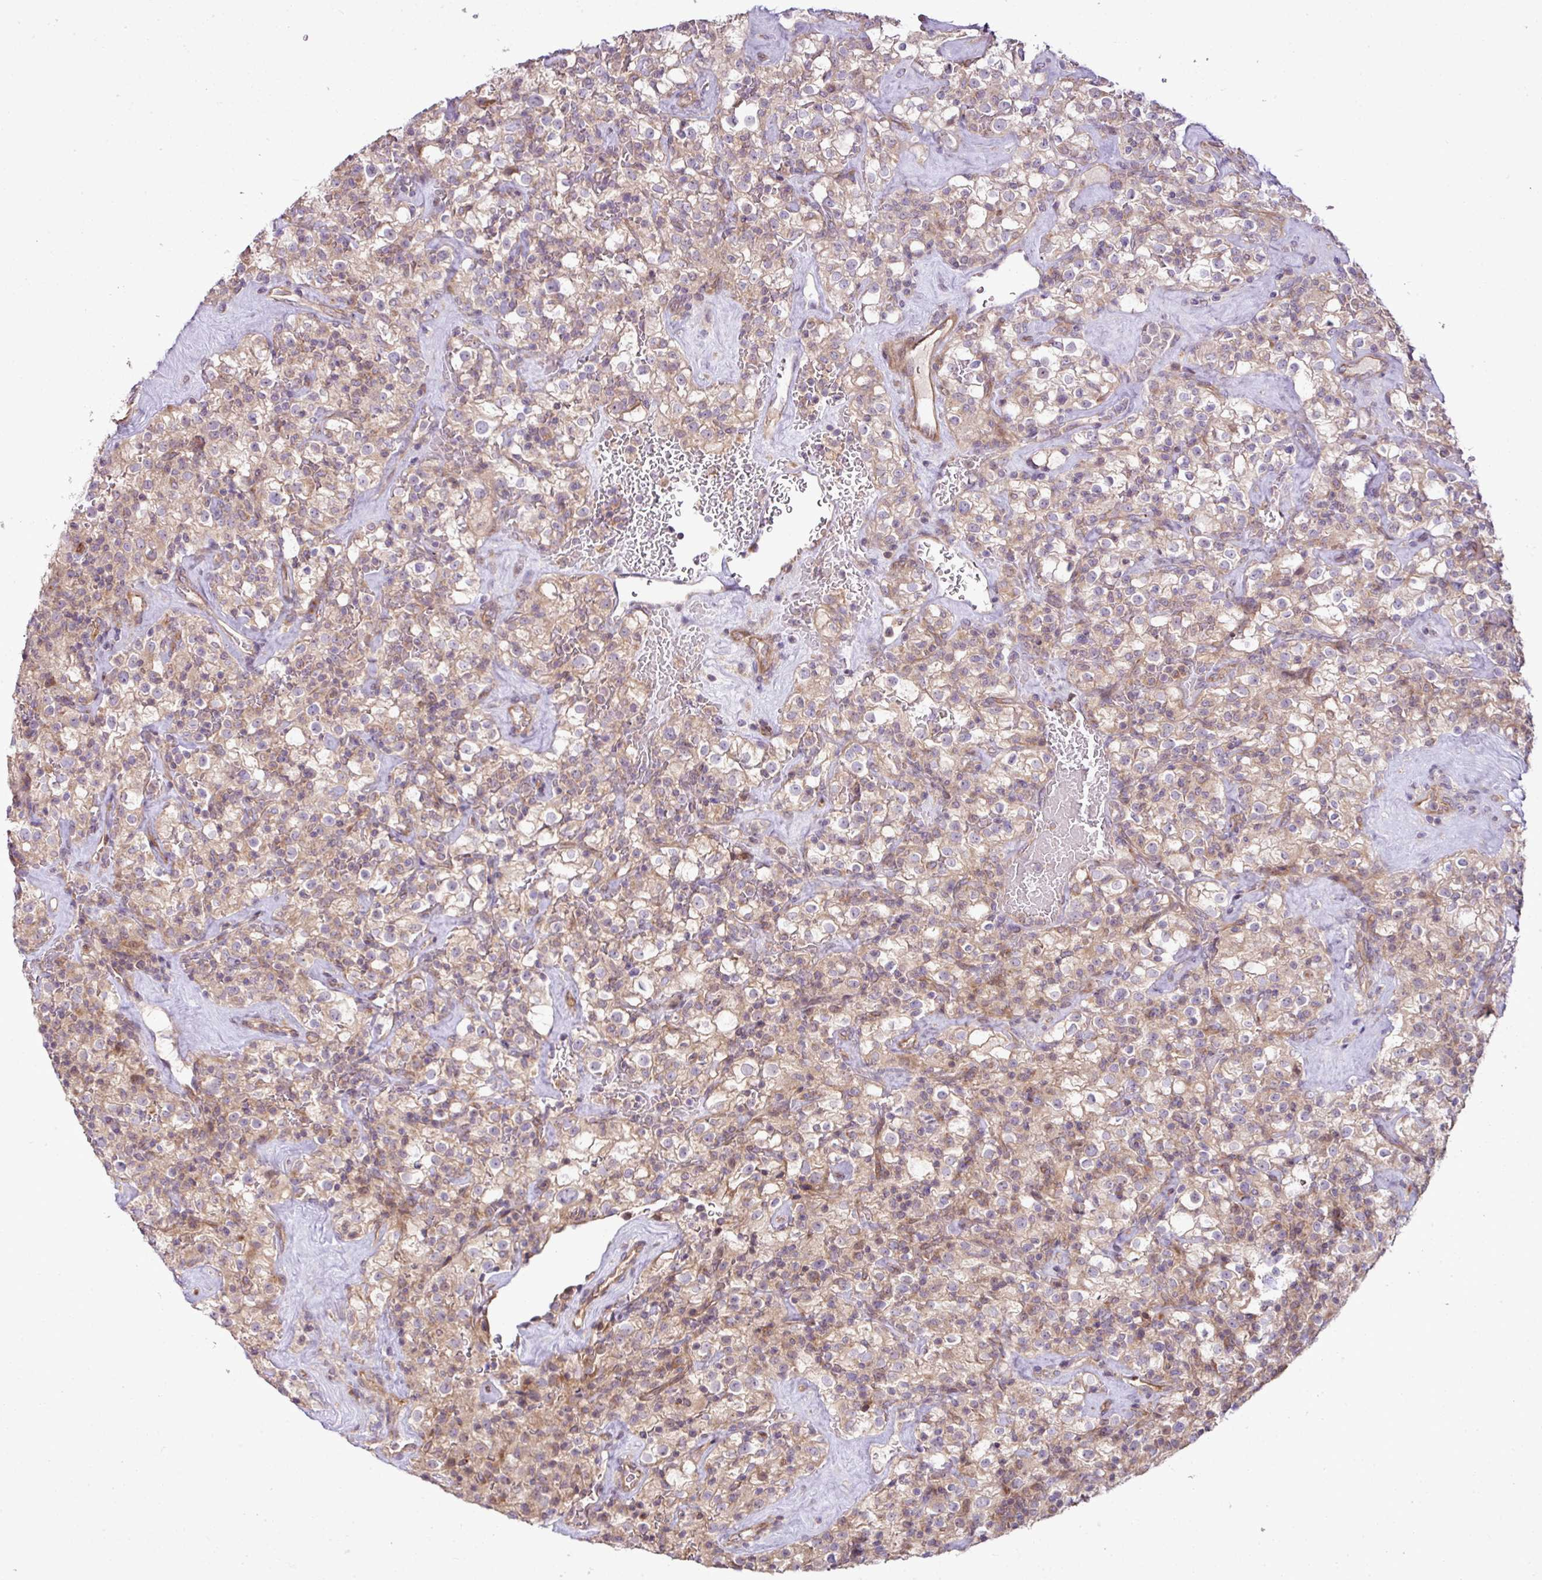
{"staining": {"intensity": "weak", "quantity": "25%-75%", "location": "cytoplasmic/membranous"}, "tissue": "renal cancer", "cell_type": "Tumor cells", "image_type": "cancer", "snomed": [{"axis": "morphology", "description": "Adenocarcinoma, NOS"}, {"axis": "topography", "description": "Kidney"}], "caption": "Human adenocarcinoma (renal) stained with a protein marker exhibits weak staining in tumor cells.", "gene": "COX18", "patient": {"sex": "female", "age": 74}}